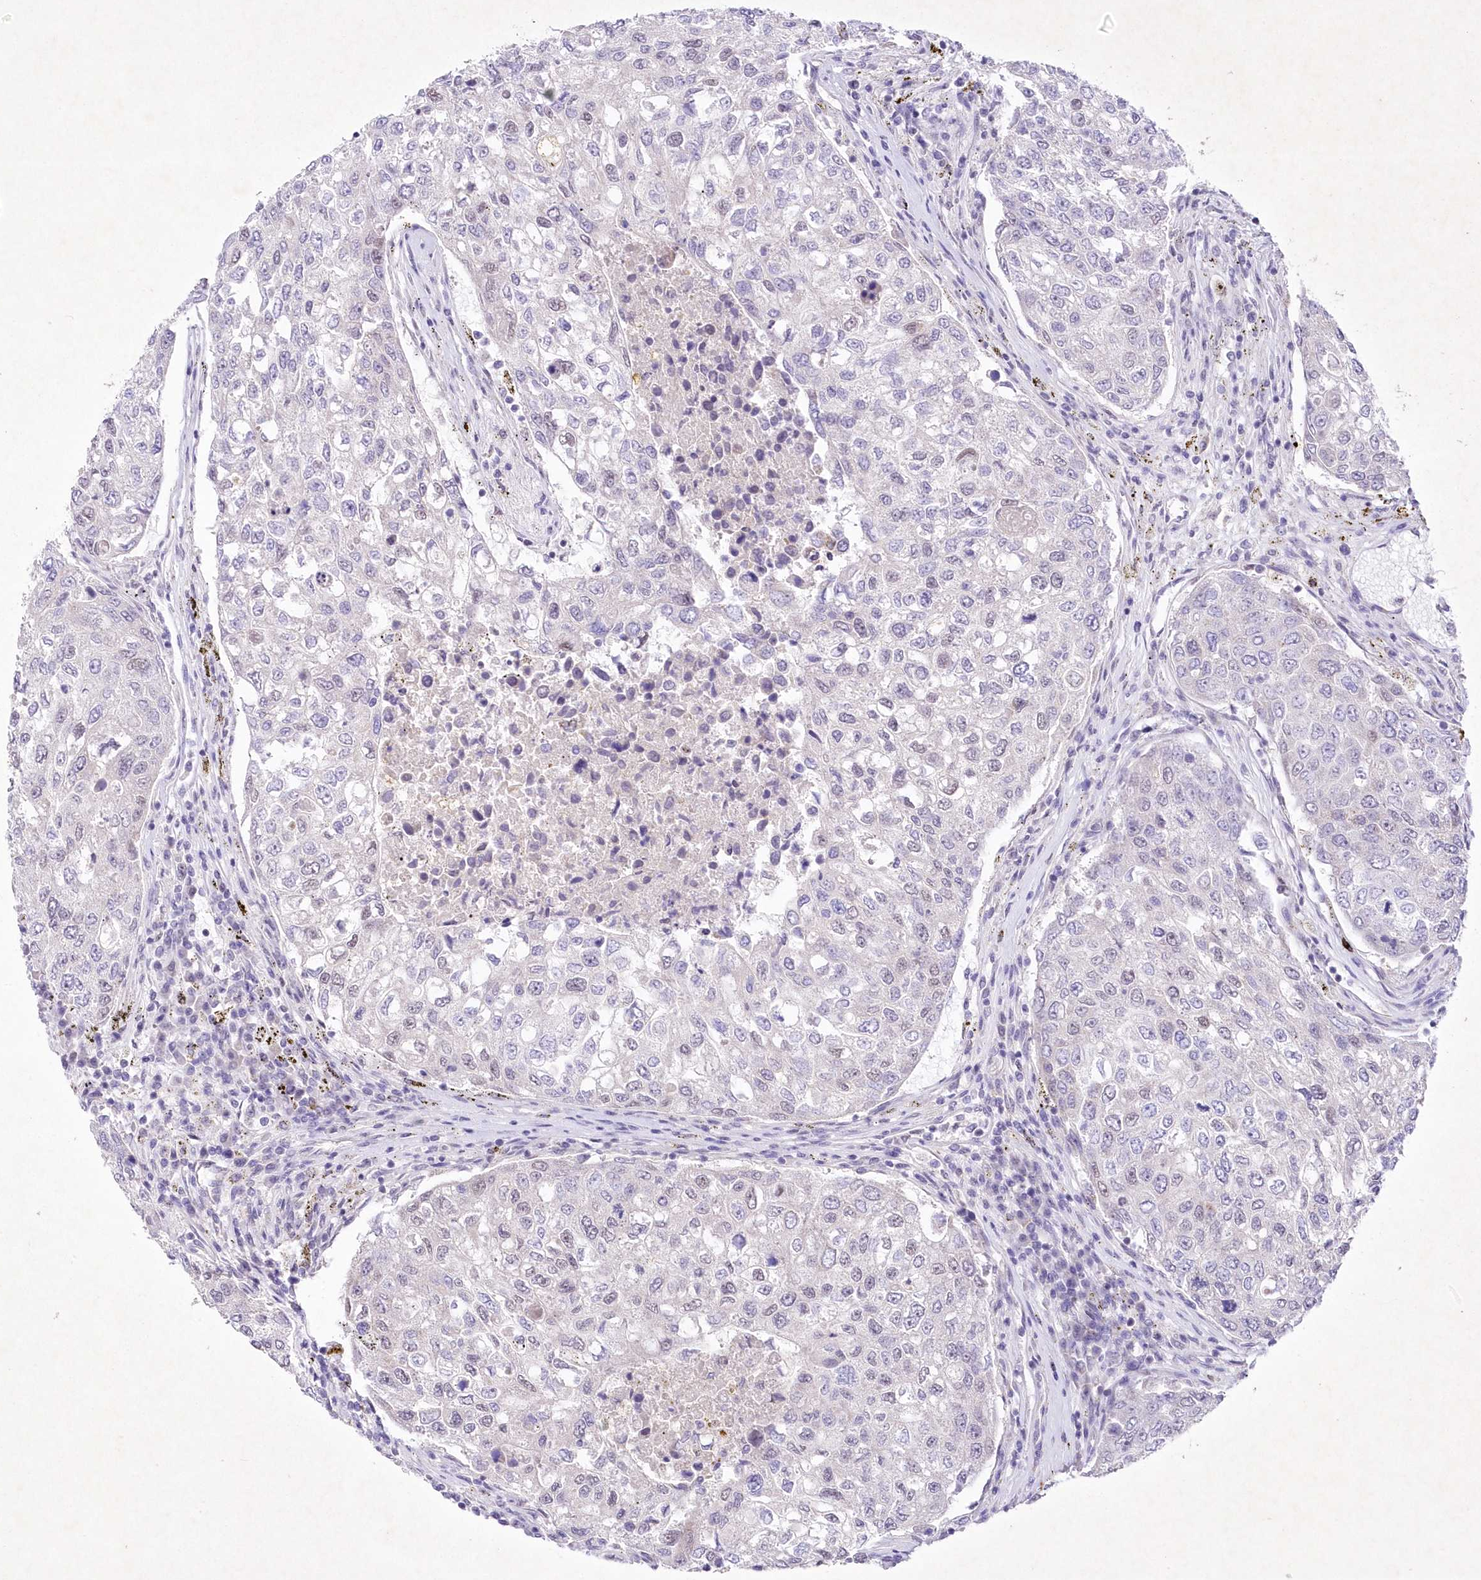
{"staining": {"intensity": "negative", "quantity": "none", "location": "none"}, "tissue": "urothelial cancer", "cell_type": "Tumor cells", "image_type": "cancer", "snomed": [{"axis": "morphology", "description": "Urothelial carcinoma, High grade"}, {"axis": "topography", "description": "Lymph node"}, {"axis": "topography", "description": "Urinary bladder"}], "caption": "Protein analysis of high-grade urothelial carcinoma demonstrates no significant positivity in tumor cells.", "gene": "RBM27", "patient": {"sex": "male", "age": 51}}